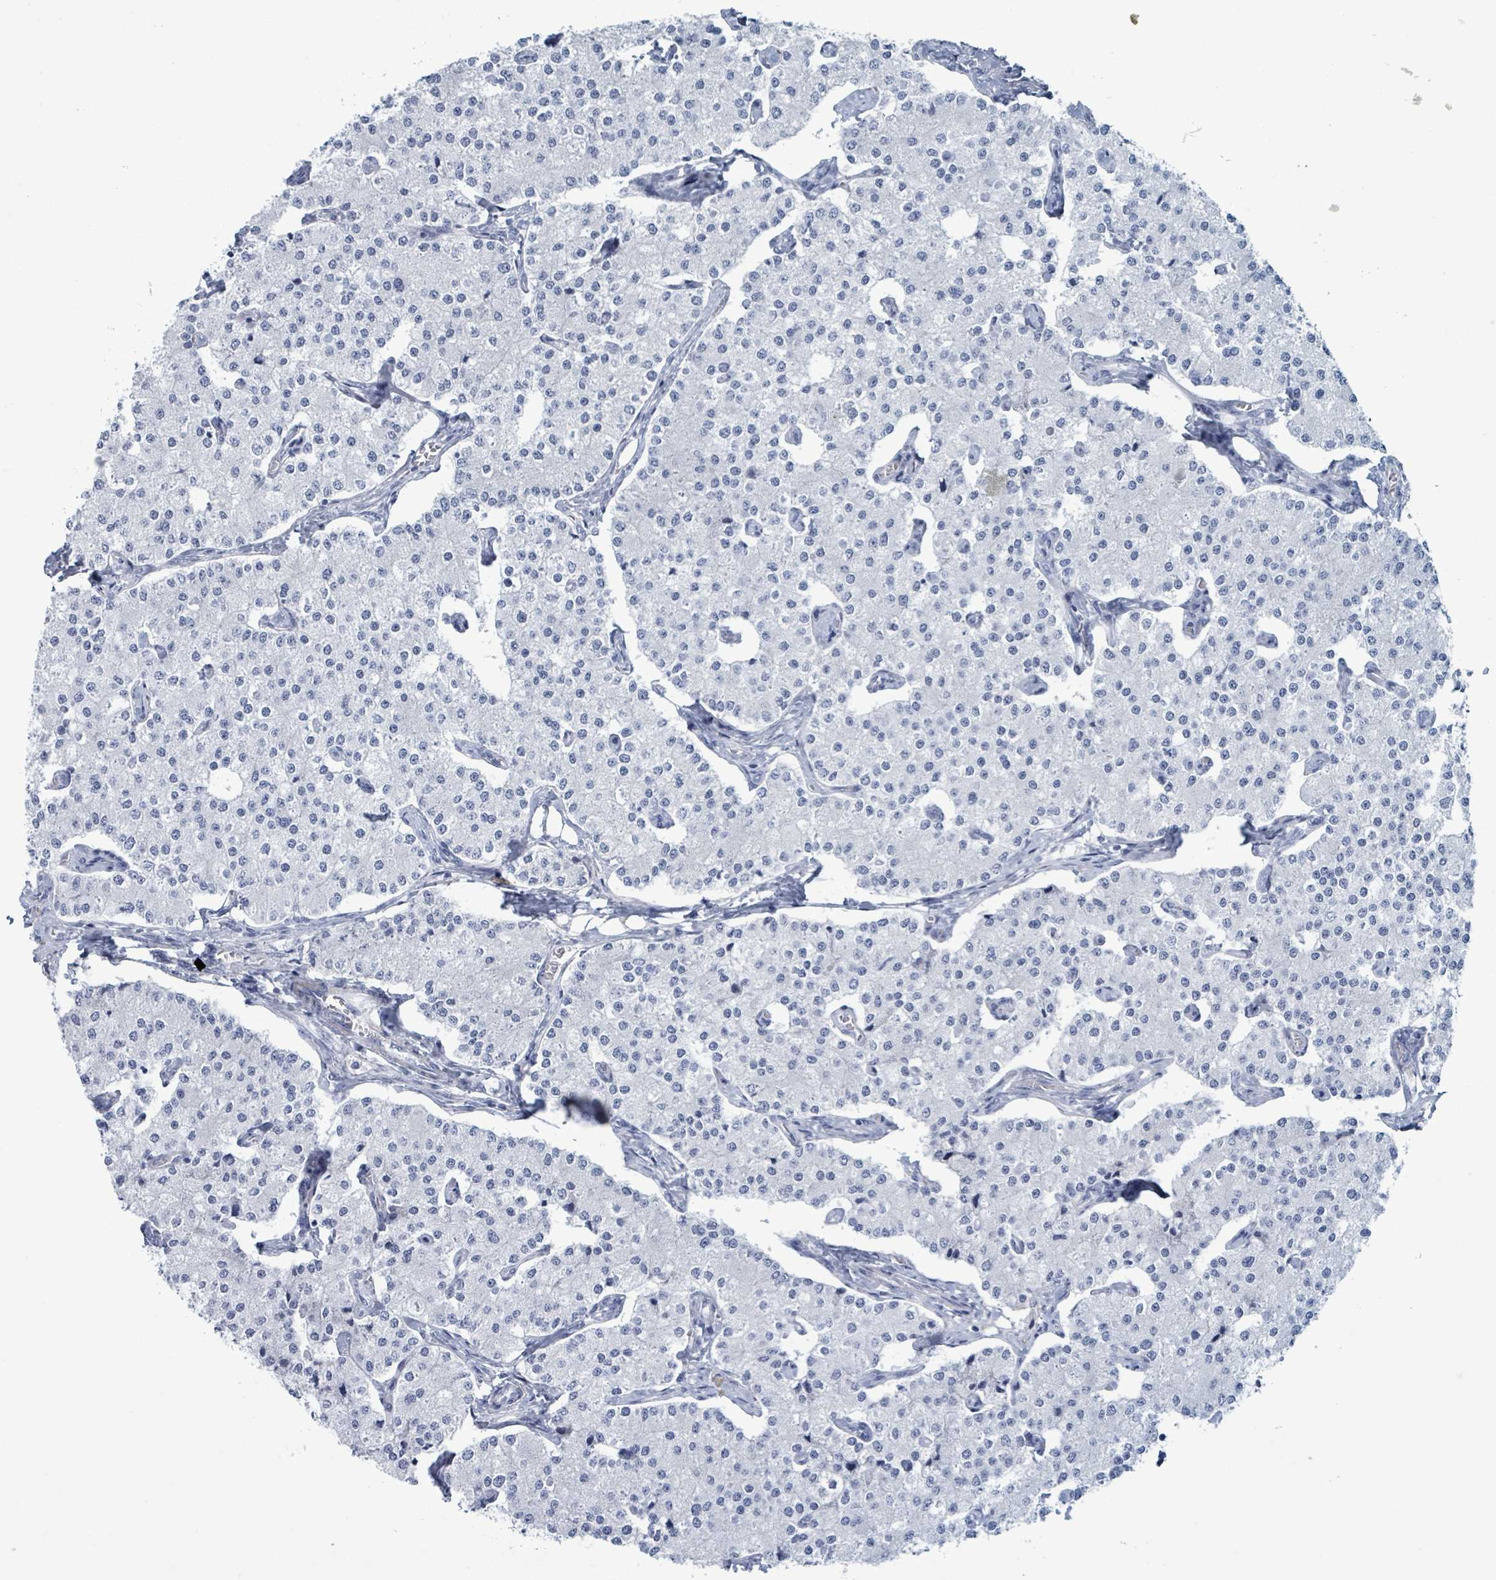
{"staining": {"intensity": "negative", "quantity": "none", "location": "none"}, "tissue": "carcinoid", "cell_type": "Tumor cells", "image_type": "cancer", "snomed": [{"axis": "morphology", "description": "Carcinoid, malignant, NOS"}, {"axis": "topography", "description": "Colon"}], "caption": "Tumor cells are negative for brown protein staining in malignant carcinoid.", "gene": "ZNF771", "patient": {"sex": "female", "age": 52}}